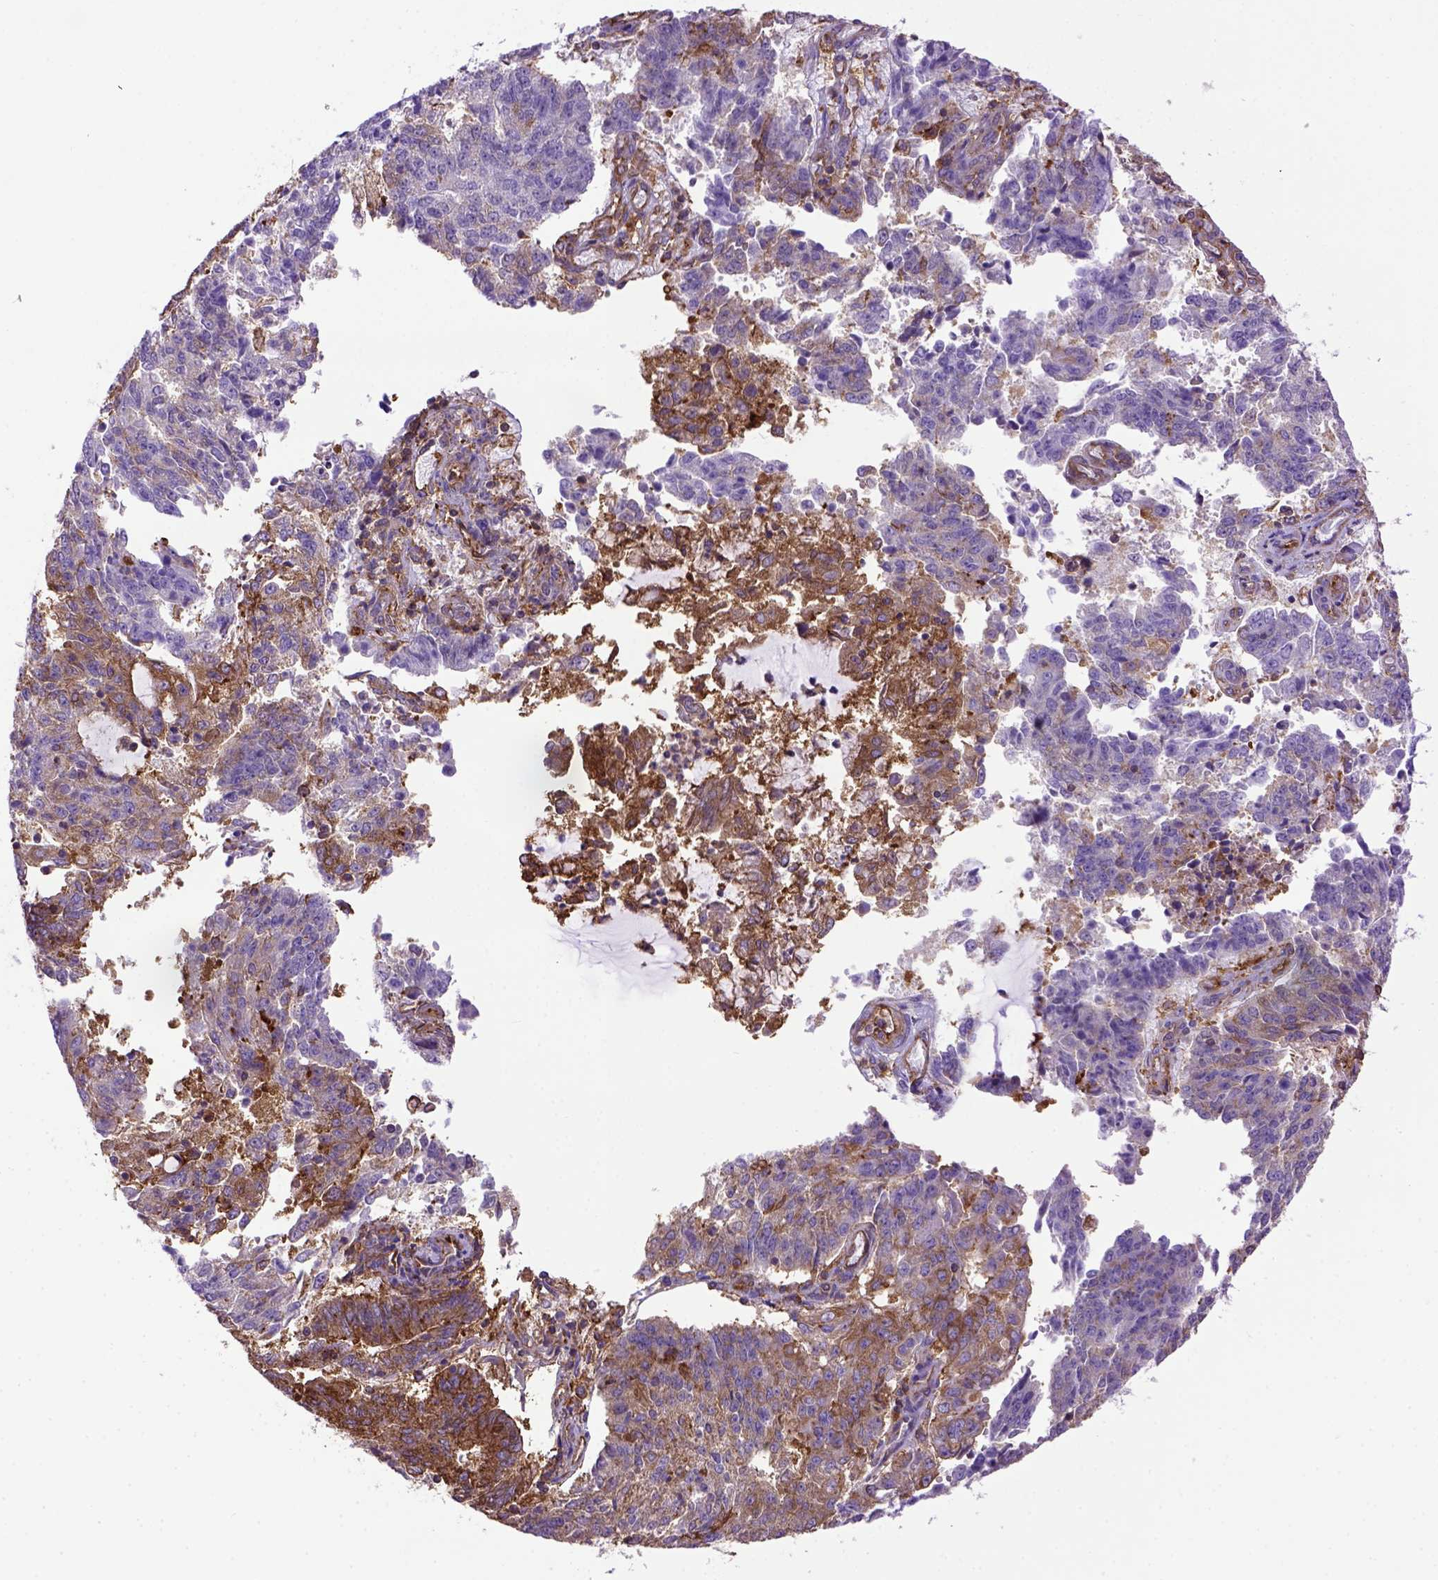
{"staining": {"intensity": "weak", "quantity": "<25%", "location": "cytoplasmic/membranous"}, "tissue": "endometrial cancer", "cell_type": "Tumor cells", "image_type": "cancer", "snomed": [{"axis": "morphology", "description": "Adenocarcinoma, NOS"}, {"axis": "topography", "description": "Endometrium"}], "caption": "Immunohistochemistry image of neoplastic tissue: endometrial cancer (adenocarcinoma) stained with DAB shows no significant protein positivity in tumor cells. (DAB (3,3'-diaminobenzidine) IHC visualized using brightfield microscopy, high magnification).", "gene": "MVP", "patient": {"sex": "female", "age": 82}}